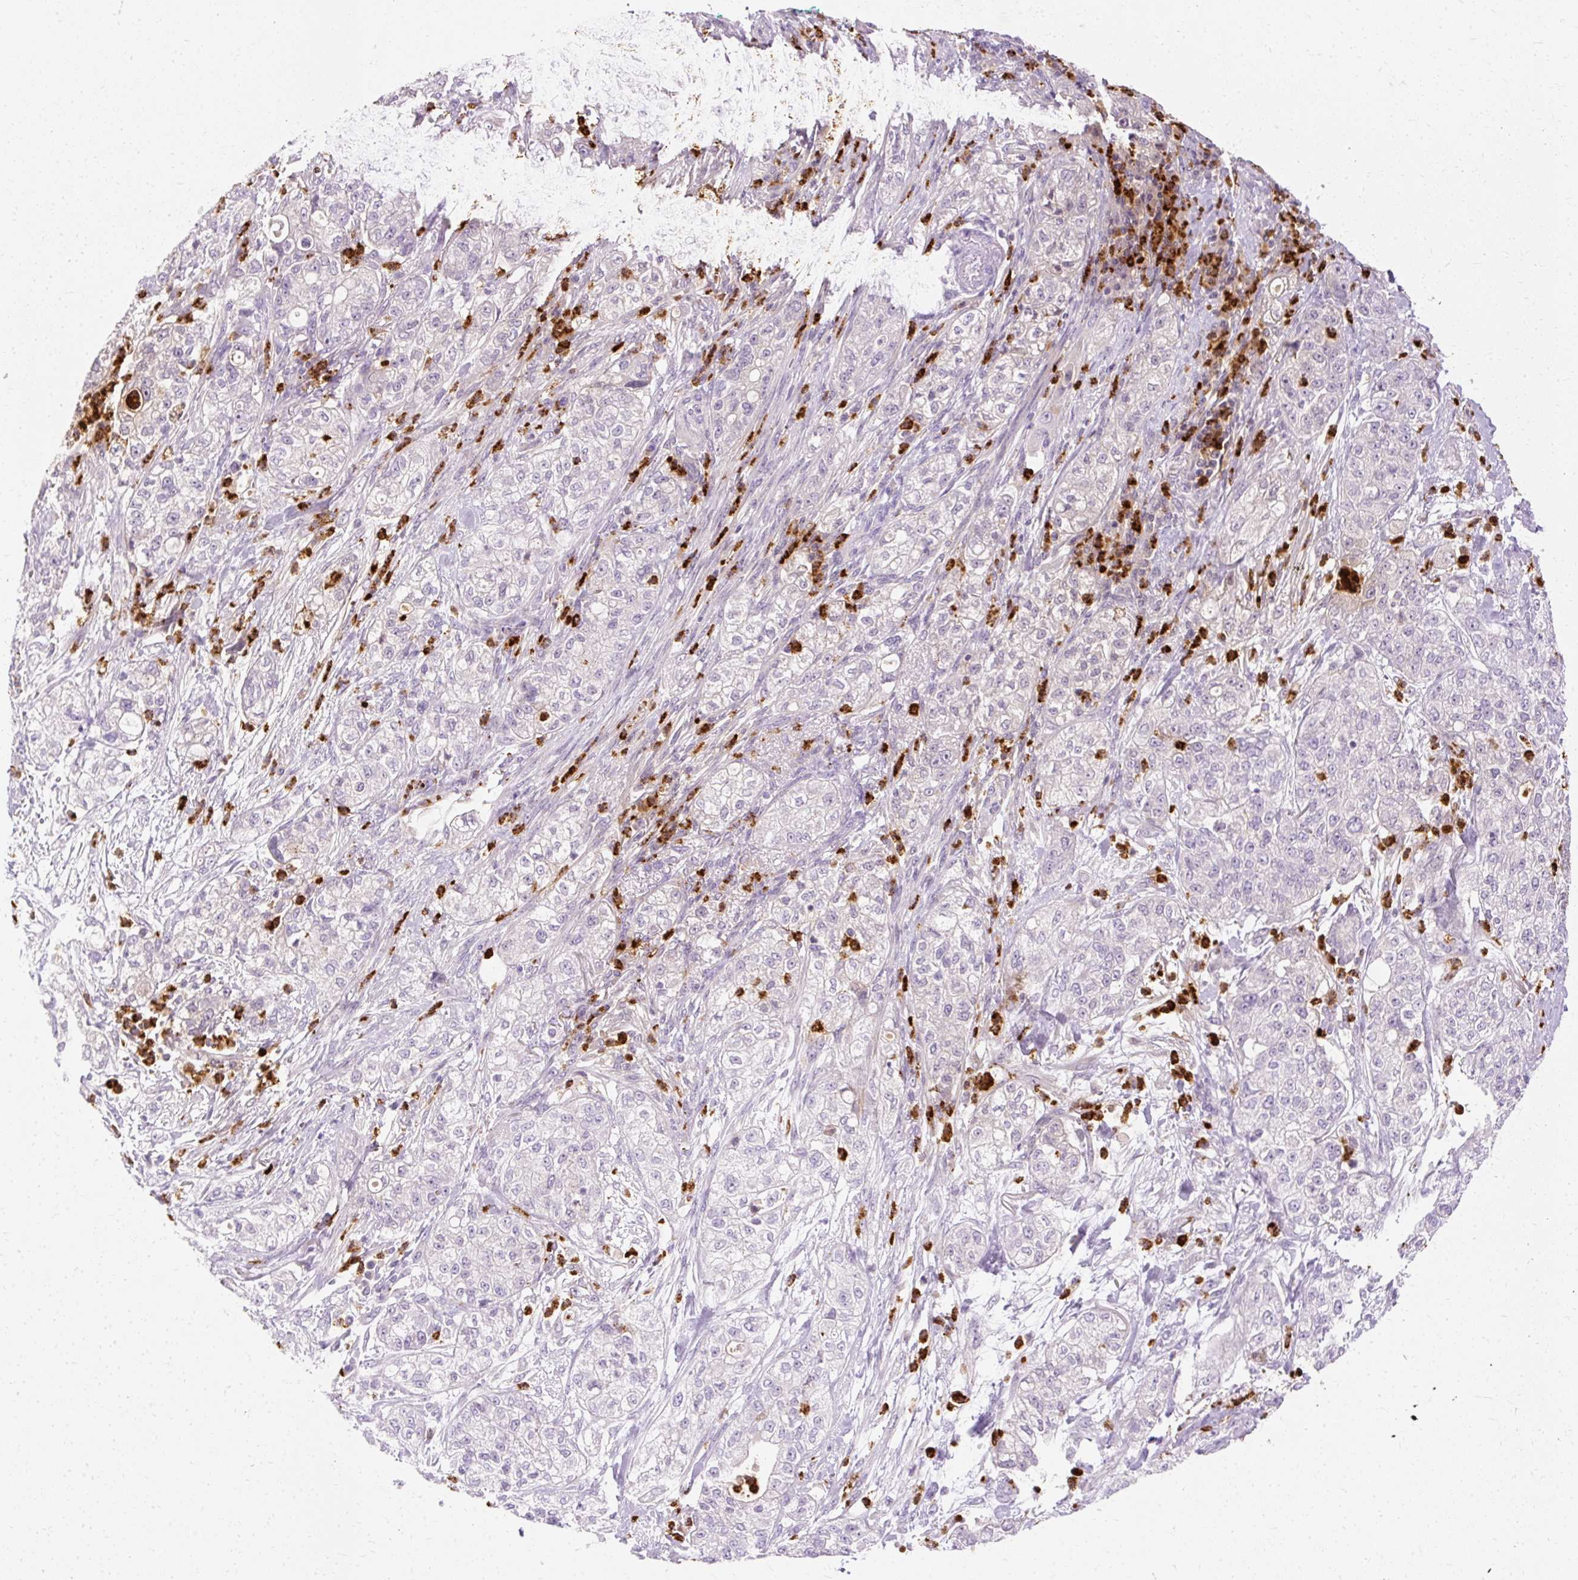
{"staining": {"intensity": "negative", "quantity": "none", "location": "none"}, "tissue": "pancreatic cancer", "cell_type": "Tumor cells", "image_type": "cancer", "snomed": [{"axis": "morphology", "description": "Adenocarcinoma, NOS"}, {"axis": "topography", "description": "Pancreas"}], "caption": "The immunohistochemistry histopathology image has no significant positivity in tumor cells of pancreatic cancer (adenocarcinoma) tissue.", "gene": "DEFA1", "patient": {"sex": "female", "age": 78}}